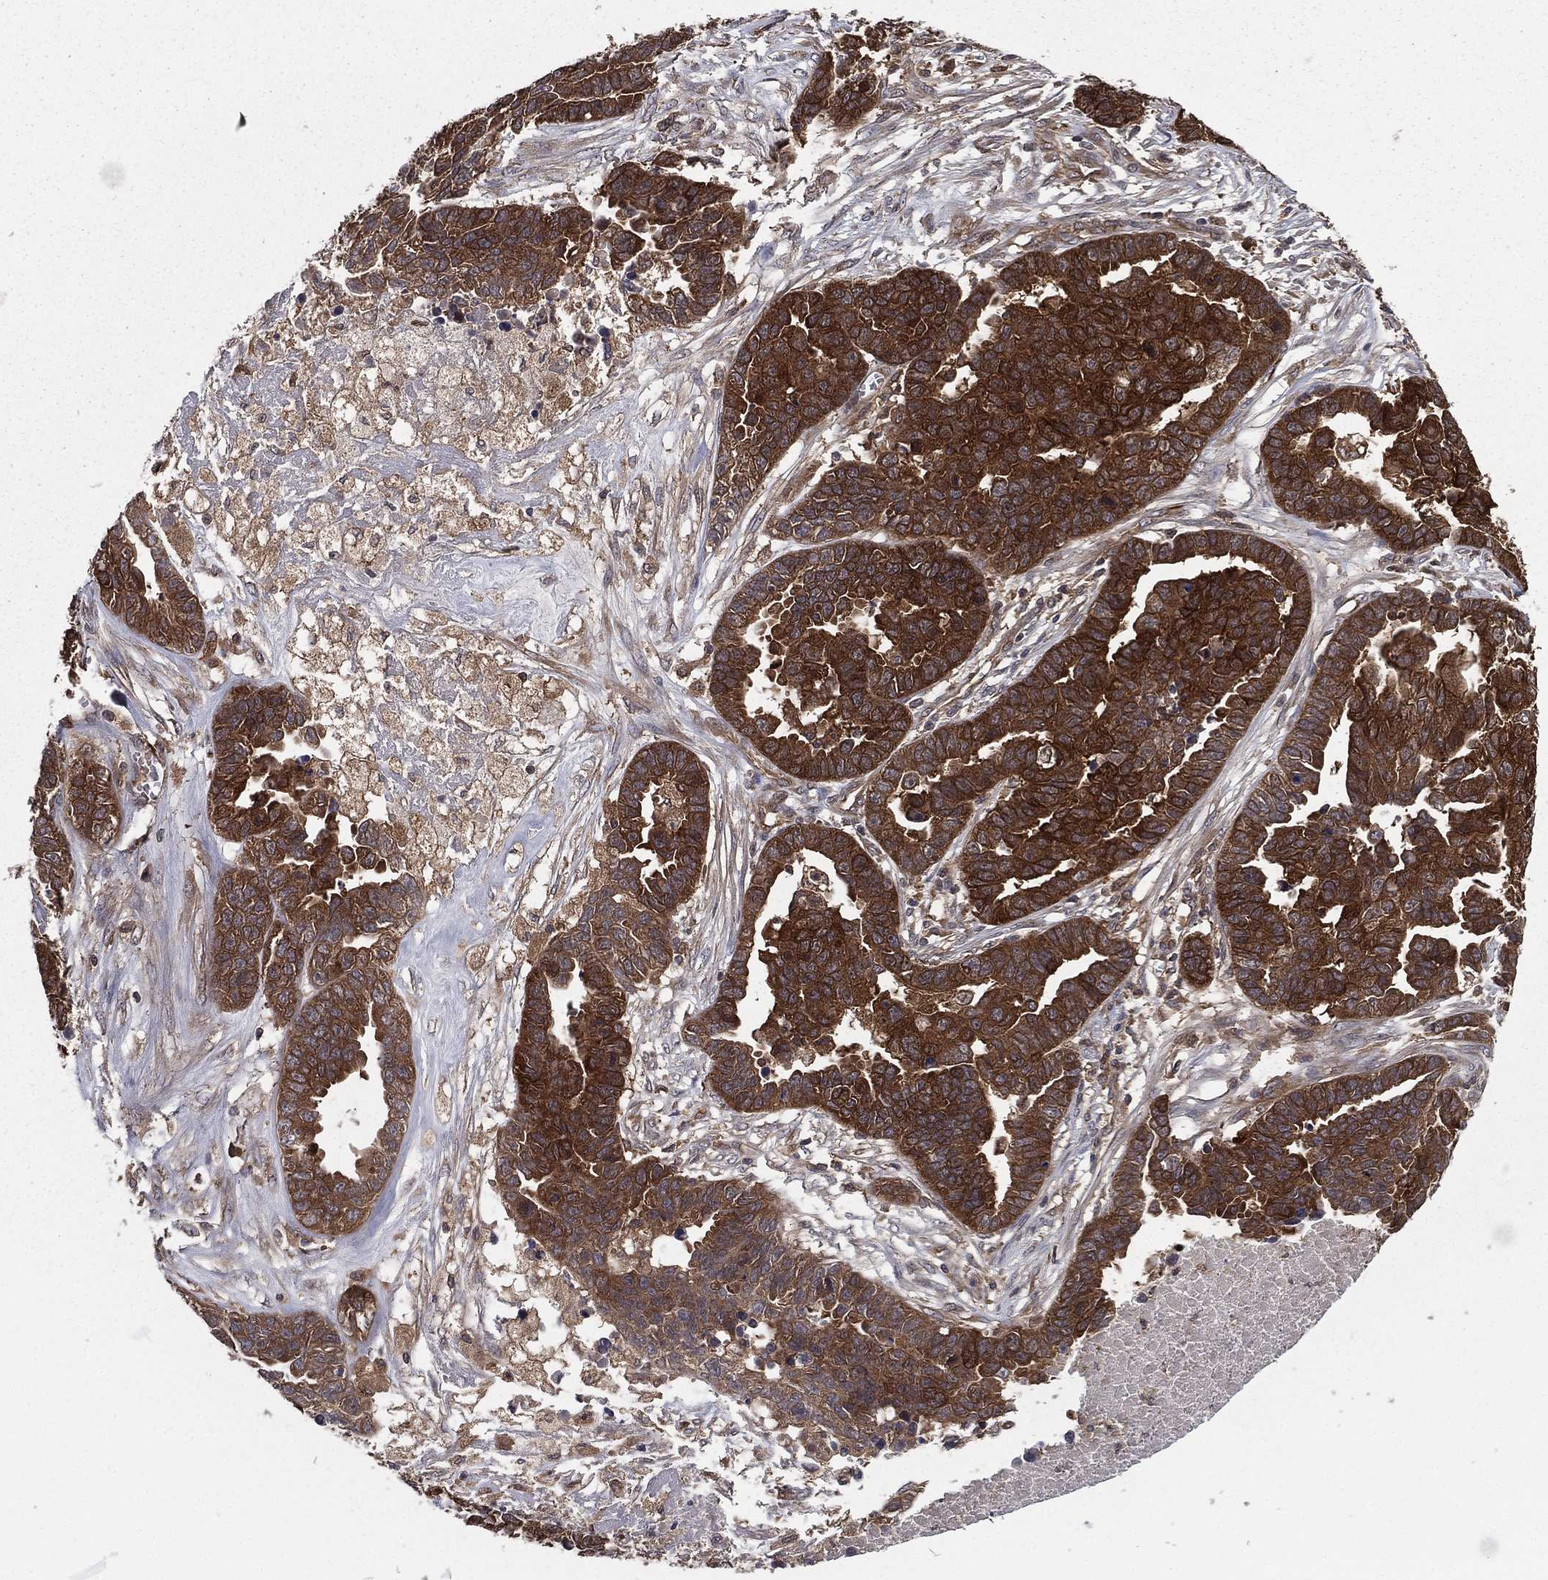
{"staining": {"intensity": "strong", "quantity": ">75%", "location": "cytoplasmic/membranous"}, "tissue": "ovarian cancer", "cell_type": "Tumor cells", "image_type": "cancer", "snomed": [{"axis": "morphology", "description": "Cystadenocarcinoma, serous, NOS"}, {"axis": "topography", "description": "Ovary"}], "caption": "Human ovarian cancer (serous cystadenocarcinoma) stained with a protein marker shows strong staining in tumor cells.", "gene": "CERT1", "patient": {"sex": "female", "age": 87}}